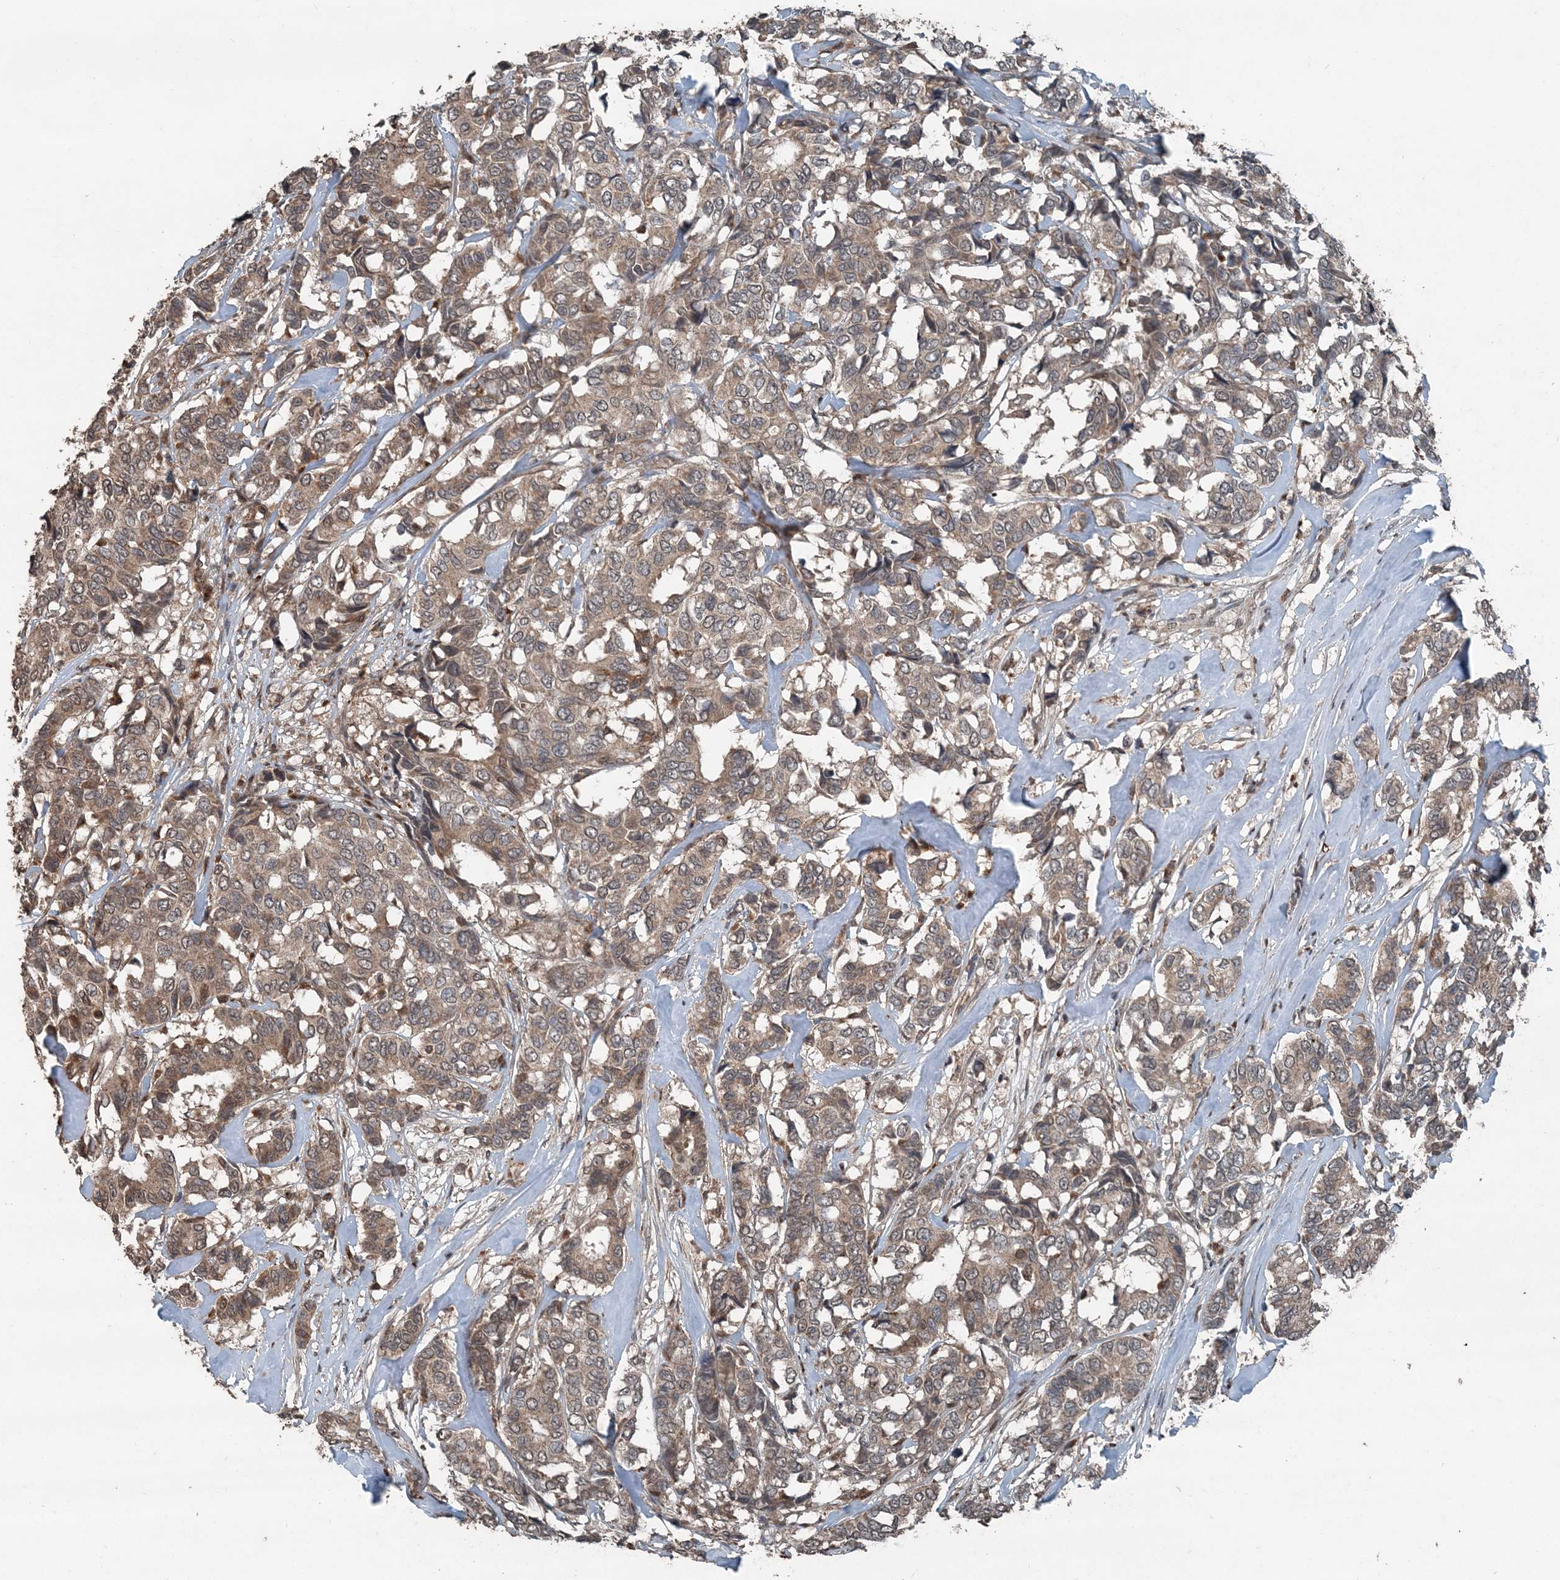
{"staining": {"intensity": "moderate", "quantity": "25%-75%", "location": "cytoplasmic/membranous"}, "tissue": "breast cancer", "cell_type": "Tumor cells", "image_type": "cancer", "snomed": [{"axis": "morphology", "description": "Duct carcinoma"}, {"axis": "topography", "description": "Breast"}], "caption": "Immunohistochemical staining of breast cancer (invasive ductal carcinoma) displays moderate cytoplasmic/membranous protein staining in approximately 25%-75% of tumor cells.", "gene": "CFL1", "patient": {"sex": "female", "age": 87}}